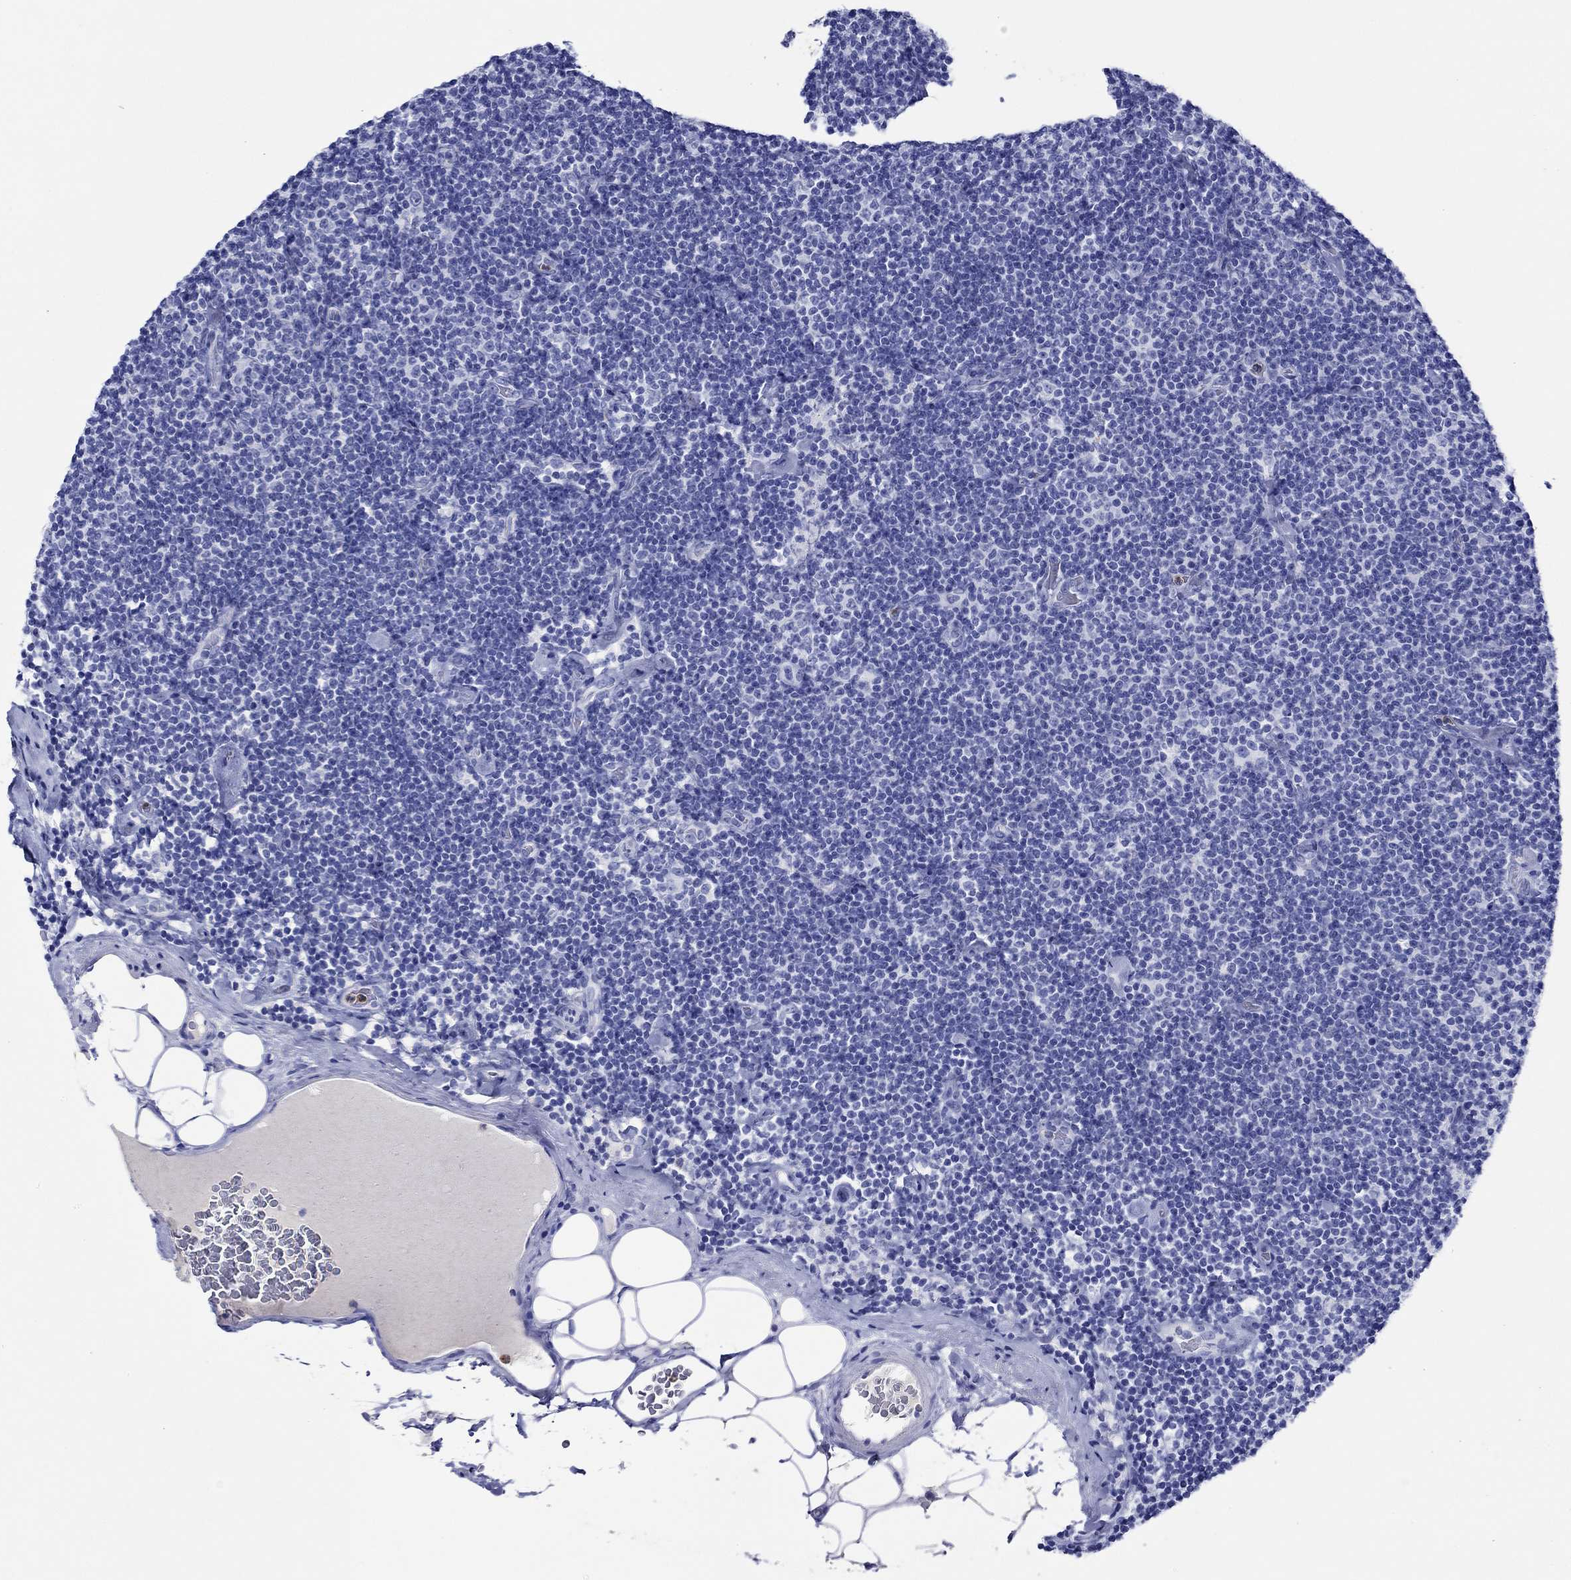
{"staining": {"intensity": "negative", "quantity": "none", "location": "none"}, "tissue": "lymphoma", "cell_type": "Tumor cells", "image_type": "cancer", "snomed": [{"axis": "morphology", "description": "Malignant lymphoma, non-Hodgkin's type, Low grade"}, {"axis": "topography", "description": "Lymph node"}], "caption": "Lymphoma was stained to show a protein in brown. There is no significant expression in tumor cells. (DAB IHC, high magnification).", "gene": "EPX", "patient": {"sex": "male", "age": 81}}